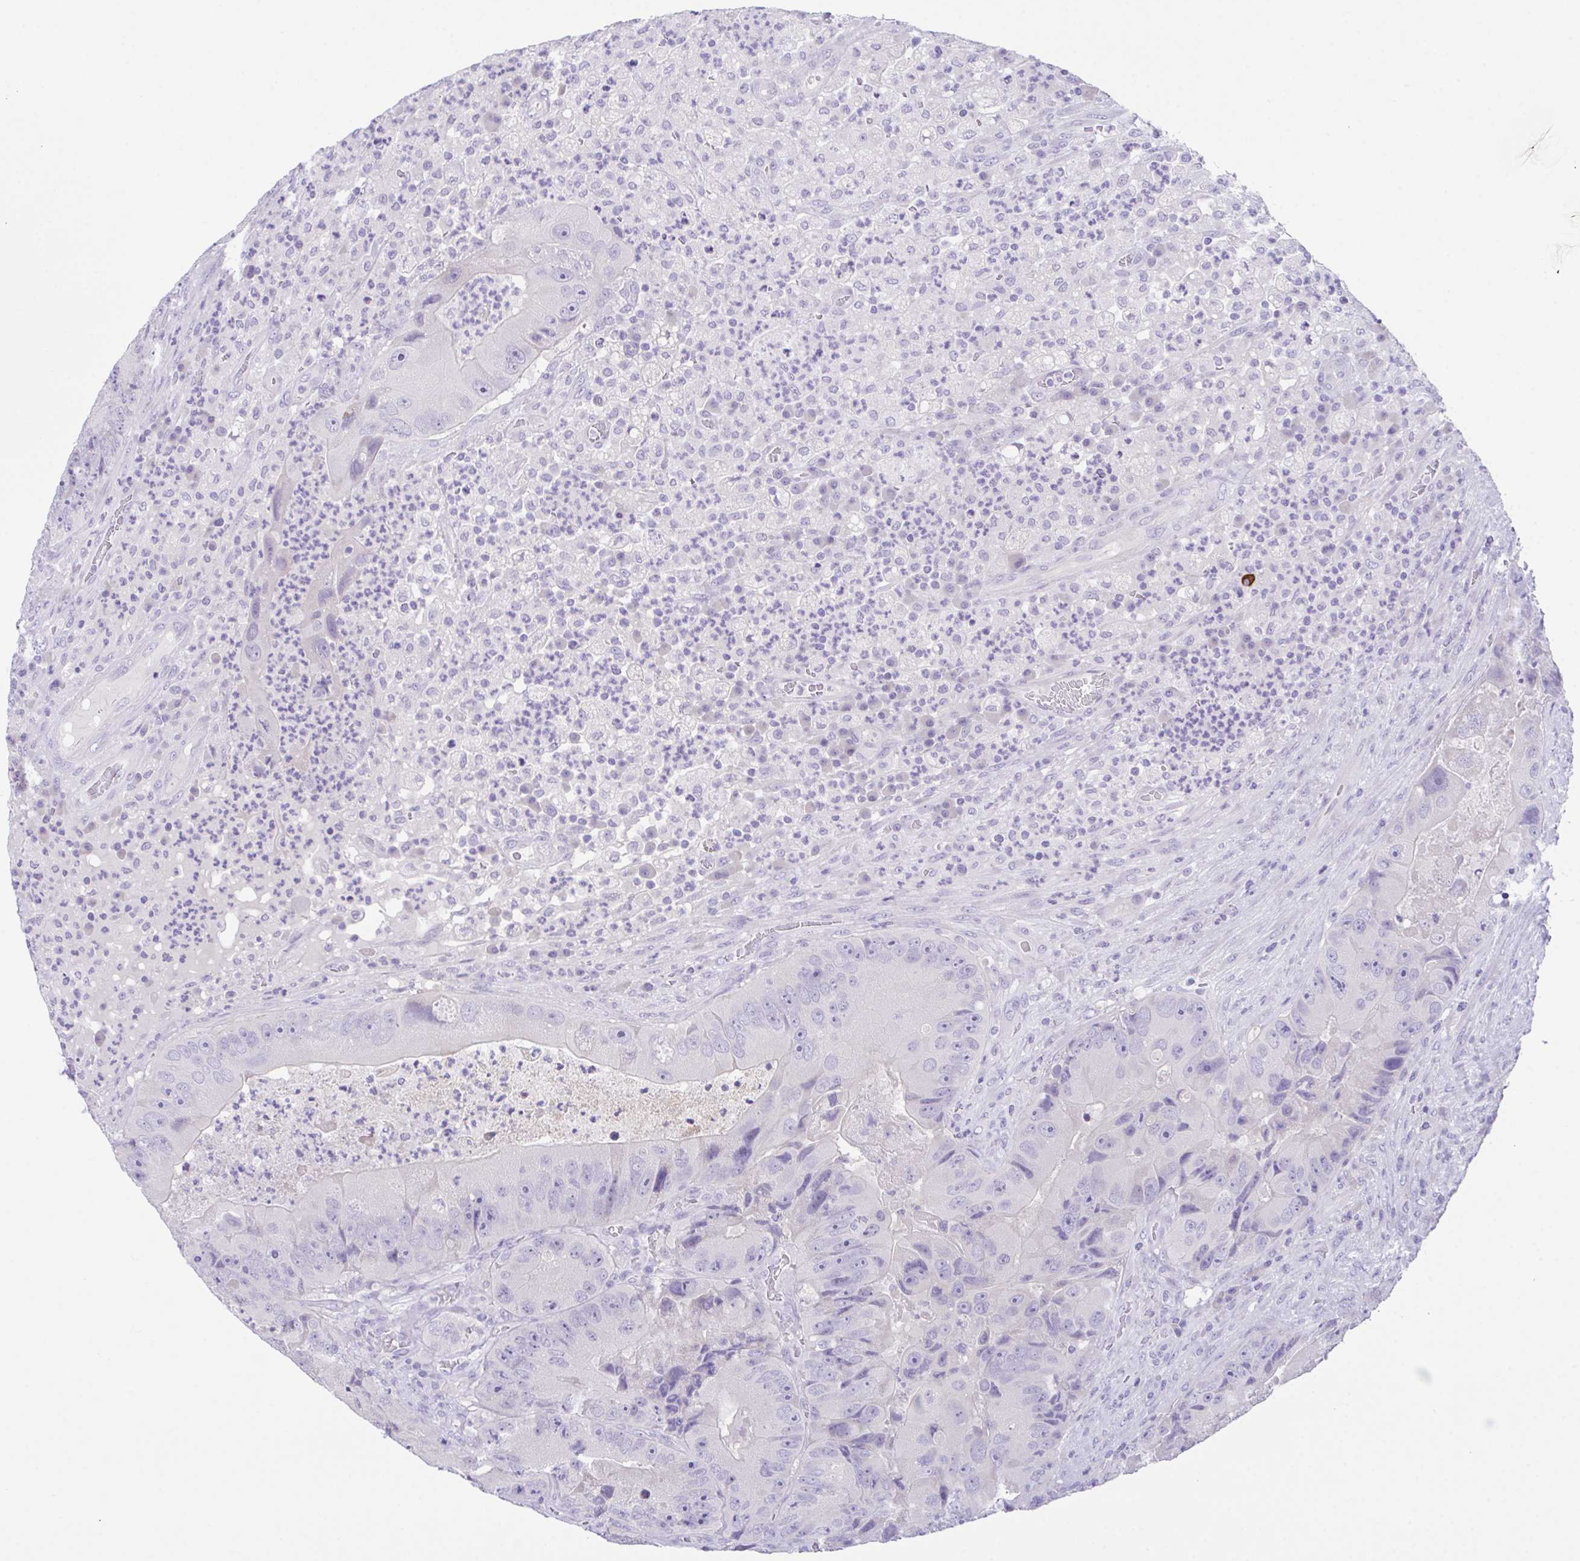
{"staining": {"intensity": "negative", "quantity": "none", "location": "none"}, "tissue": "colorectal cancer", "cell_type": "Tumor cells", "image_type": "cancer", "snomed": [{"axis": "morphology", "description": "Adenocarcinoma, NOS"}, {"axis": "topography", "description": "Colon"}], "caption": "Immunohistochemical staining of human colorectal adenocarcinoma displays no significant staining in tumor cells.", "gene": "HACD4", "patient": {"sex": "female", "age": 86}}